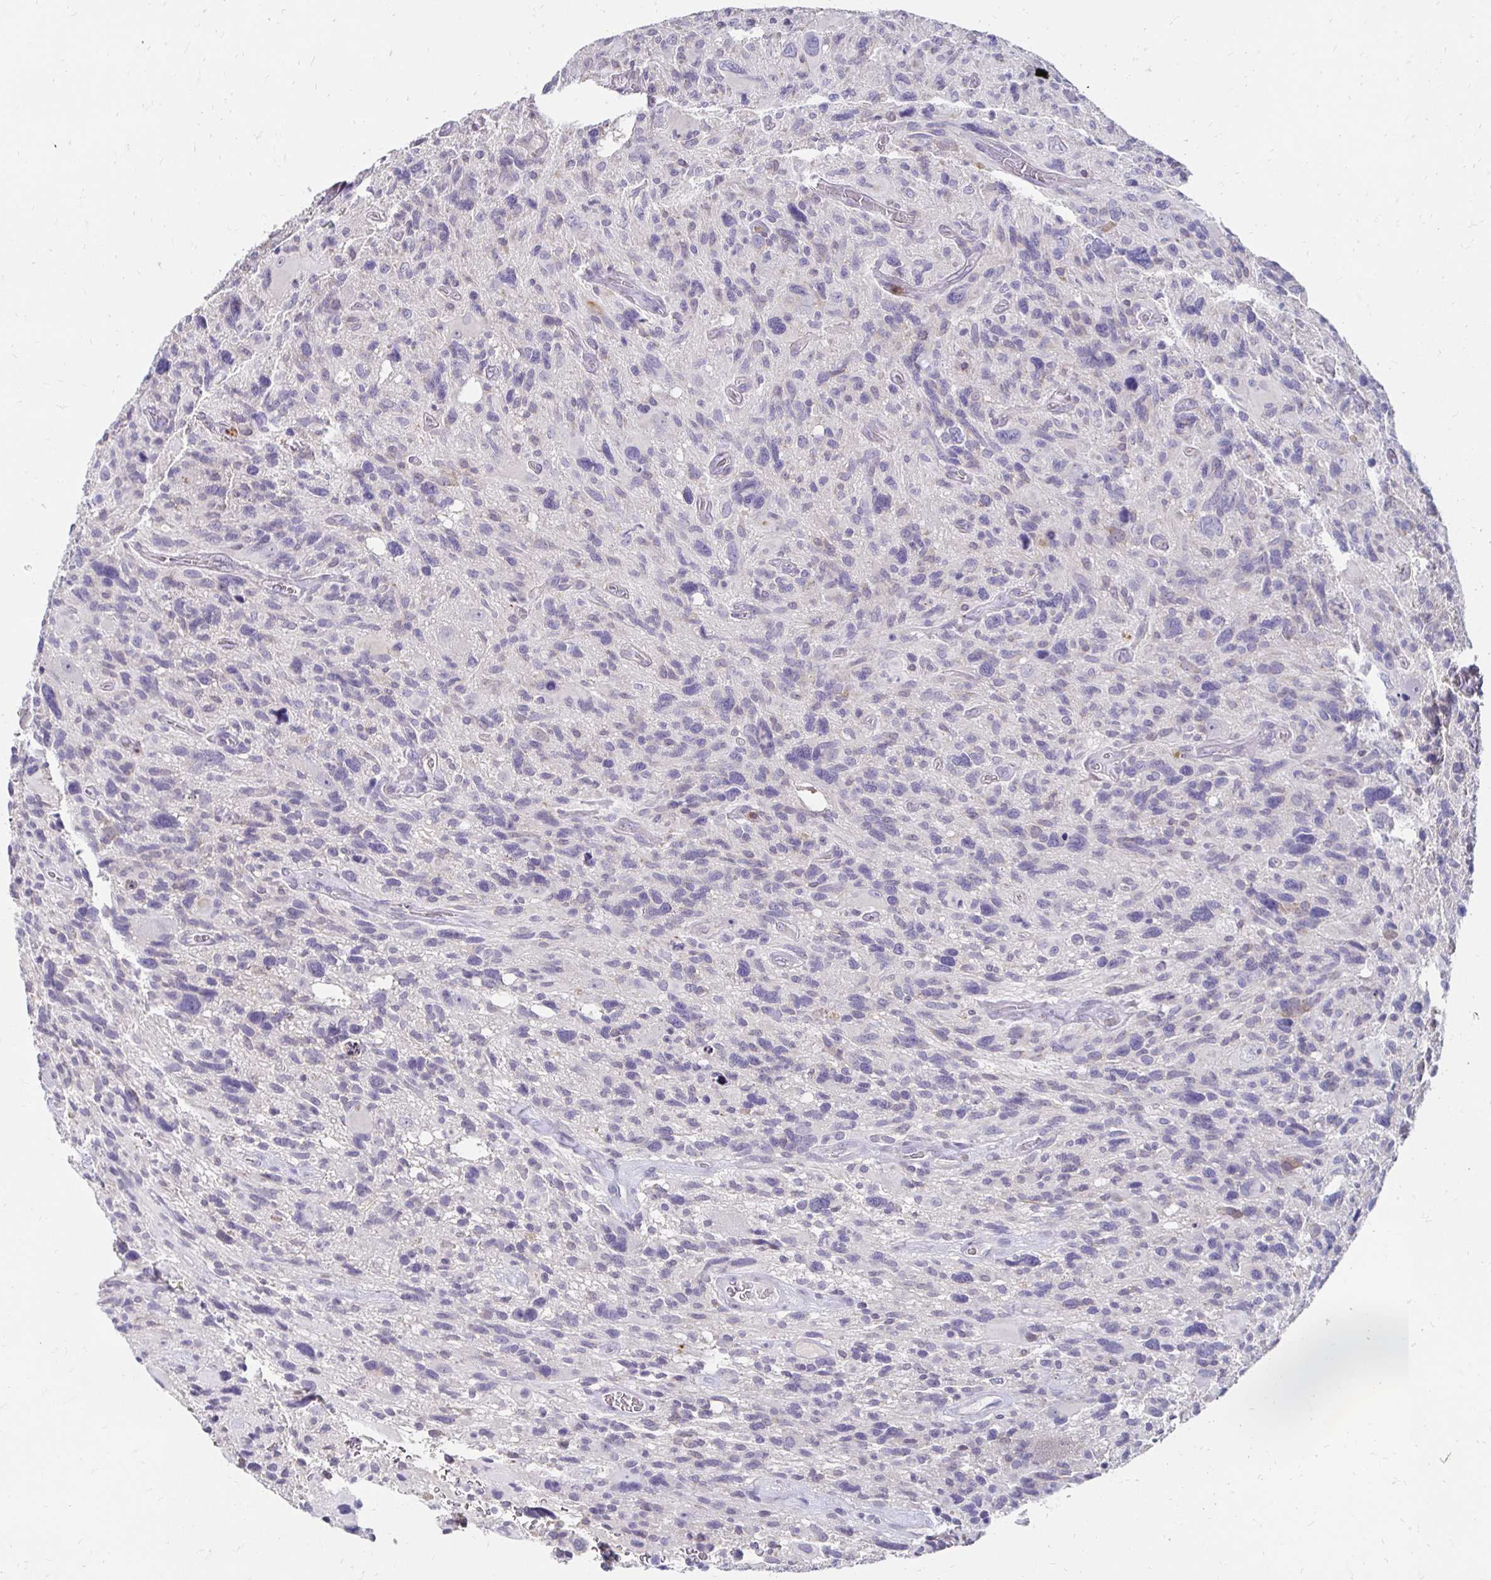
{"staining": {"intensity": "negative", "quantity": "none", "location": "none"}, "tissue": "glioma", "cell_type": "Tumor cells", "image_type": "cancer", "snomed": [{"axis": "morphology", "description": "Glioma, malignant, High grade"}, {"axis": "topography", "description": "Brain"}], "caption": "There is no significant staining in tumor cells of glioma.", "gene": "GK2", "patient": {"sex": "male", "age": 49}}